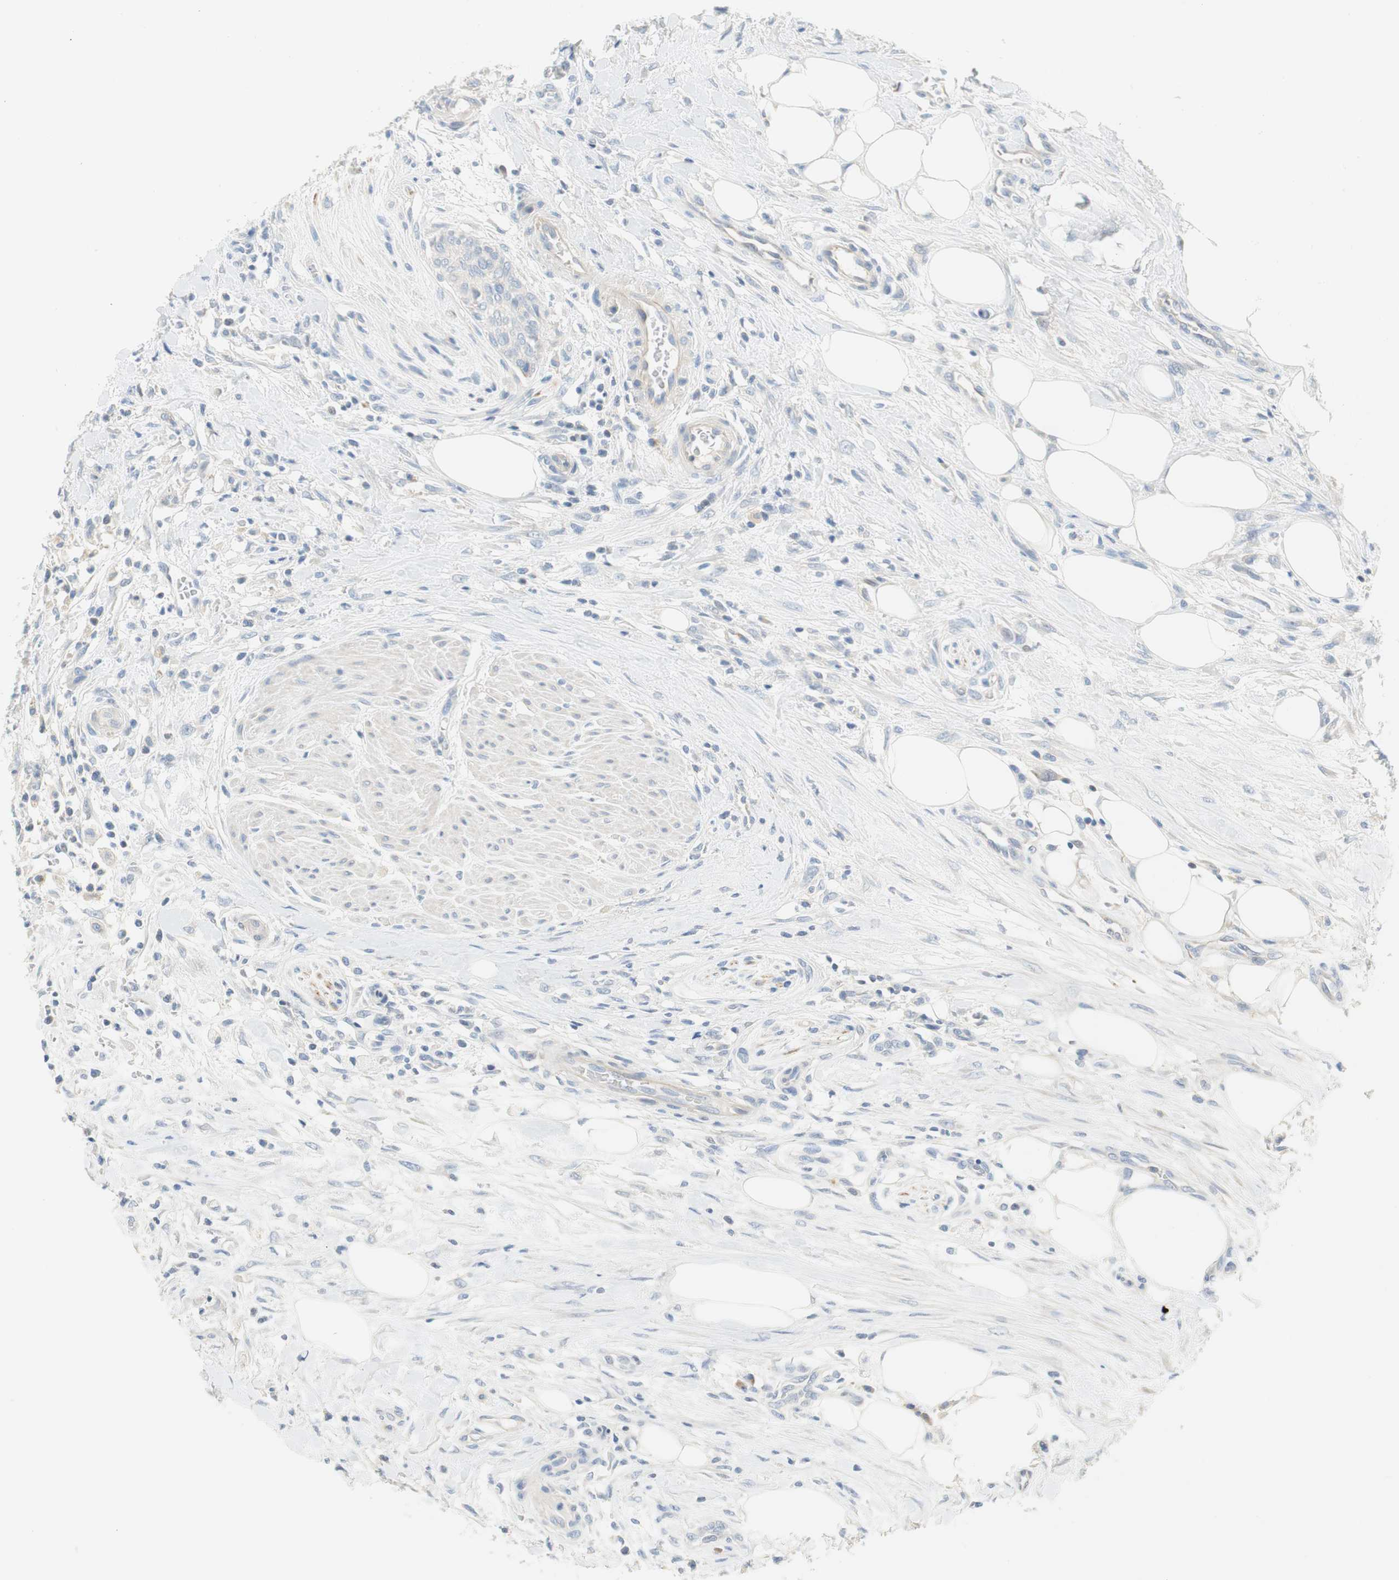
{"staining": {"intensity": "negative", "quantity": "none", "location": "none"}, "tissue": "urothelial cancer", "cell_type": "Tumor cells", "image_type": "cancer", "snomed": [{"axis": "morphology", "description": "Urothelial carcinoma, High grade"}, {"axis": "topography", "description": "Urinary bladder"}], "caption": "Immunohistochemical staining of human urothelial cancer shows no significant positivity in tumor cells.", "gene": "CCM2L", "patient": {"sex": "male", "age": 35}}